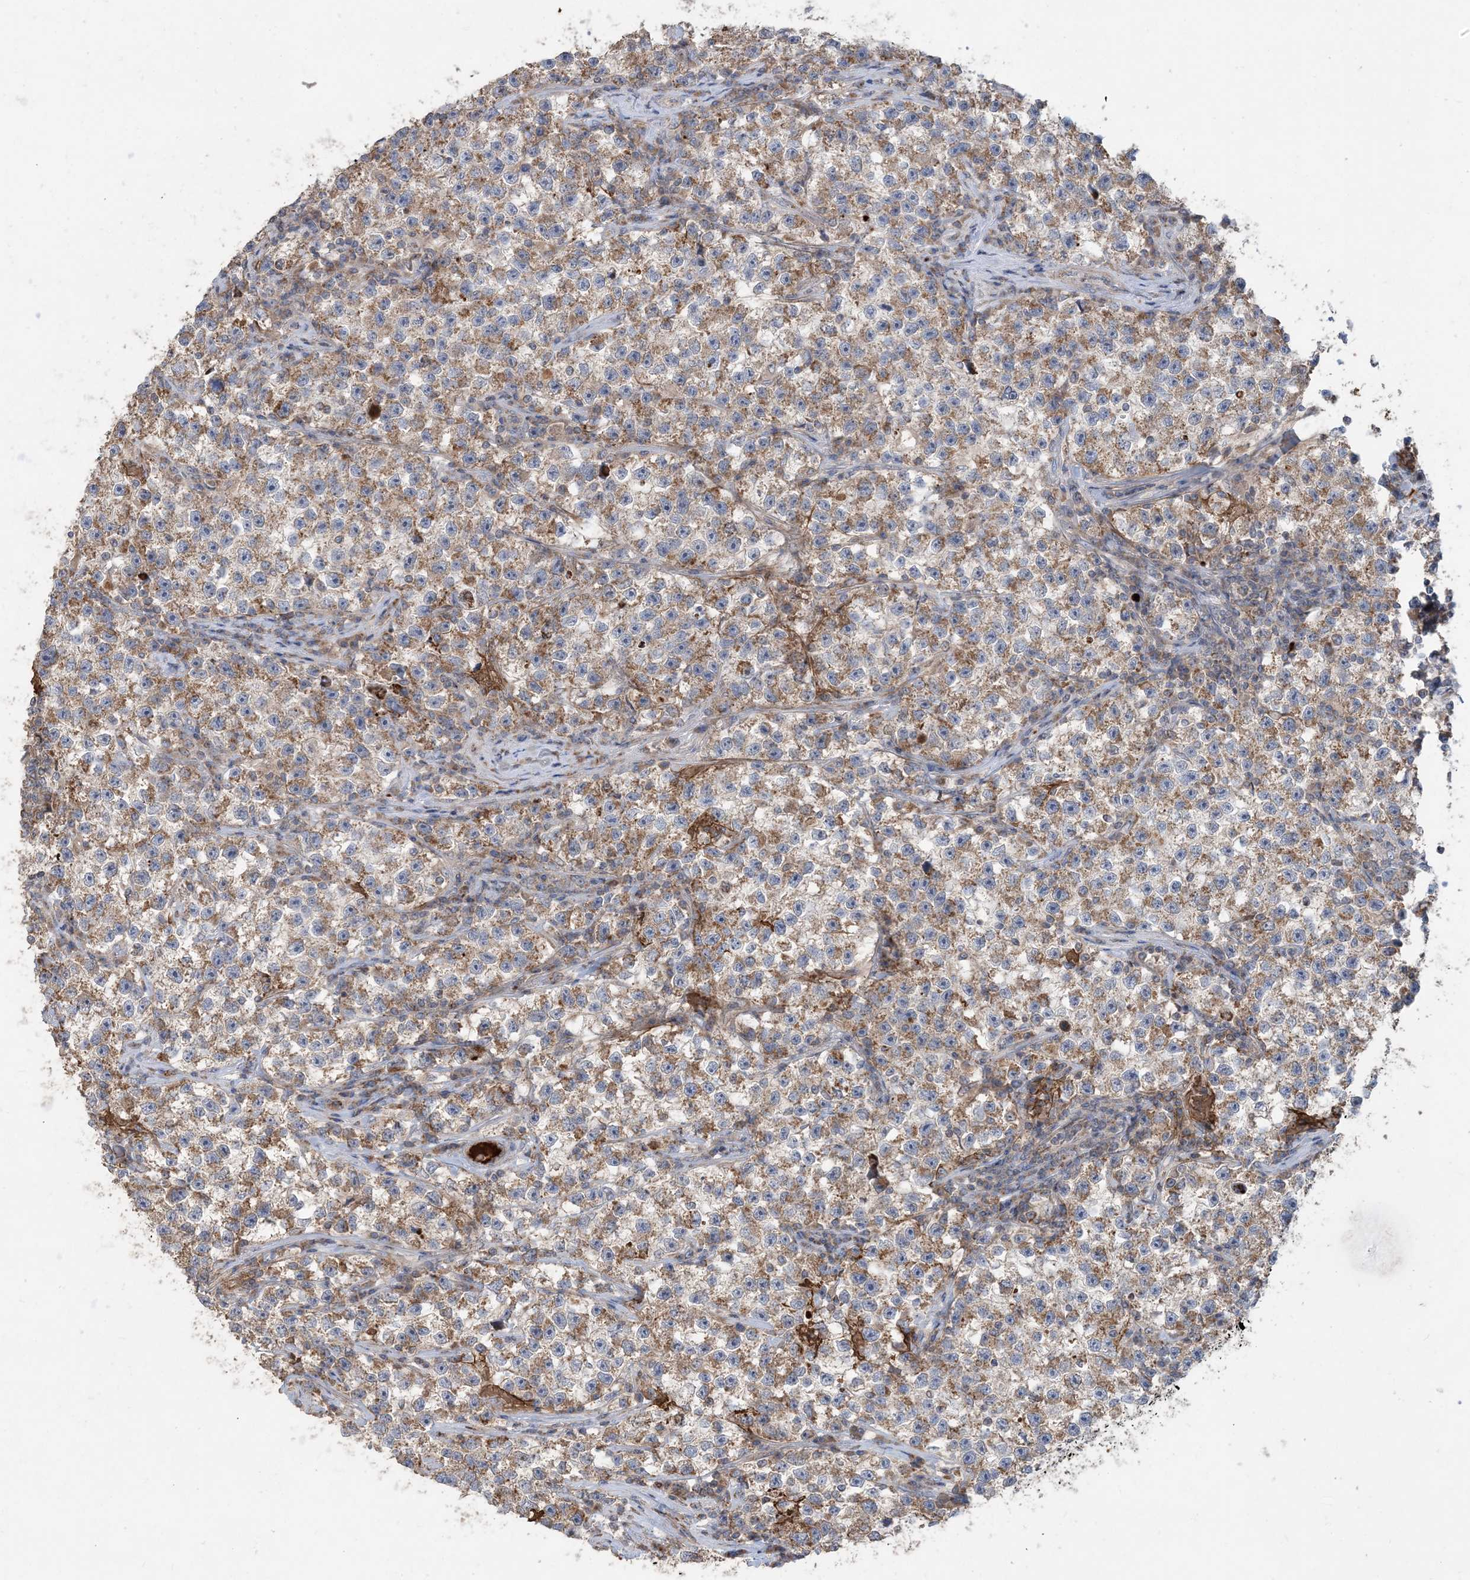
{"staining": {"intensity": "moderate", "quantity": ">75%", "location": "cytoplasmic/membranous"}, "tissue": "testis cancer", "cell_type": "Tumor cells", "image_type": "cancer", "snomed": [{"axis": "morphology", "description": "Seminoma, NOS"}, {"axis": "topography", "description": "Testis"}], "caption": "Human testis seminoma stained with a brown dye shows moderate cytoplasmic/membranous positive expression in approximately >75% of tumor cells.", "gene": "ECHDC1", "patient": {"sex": "male", "age": 22}}